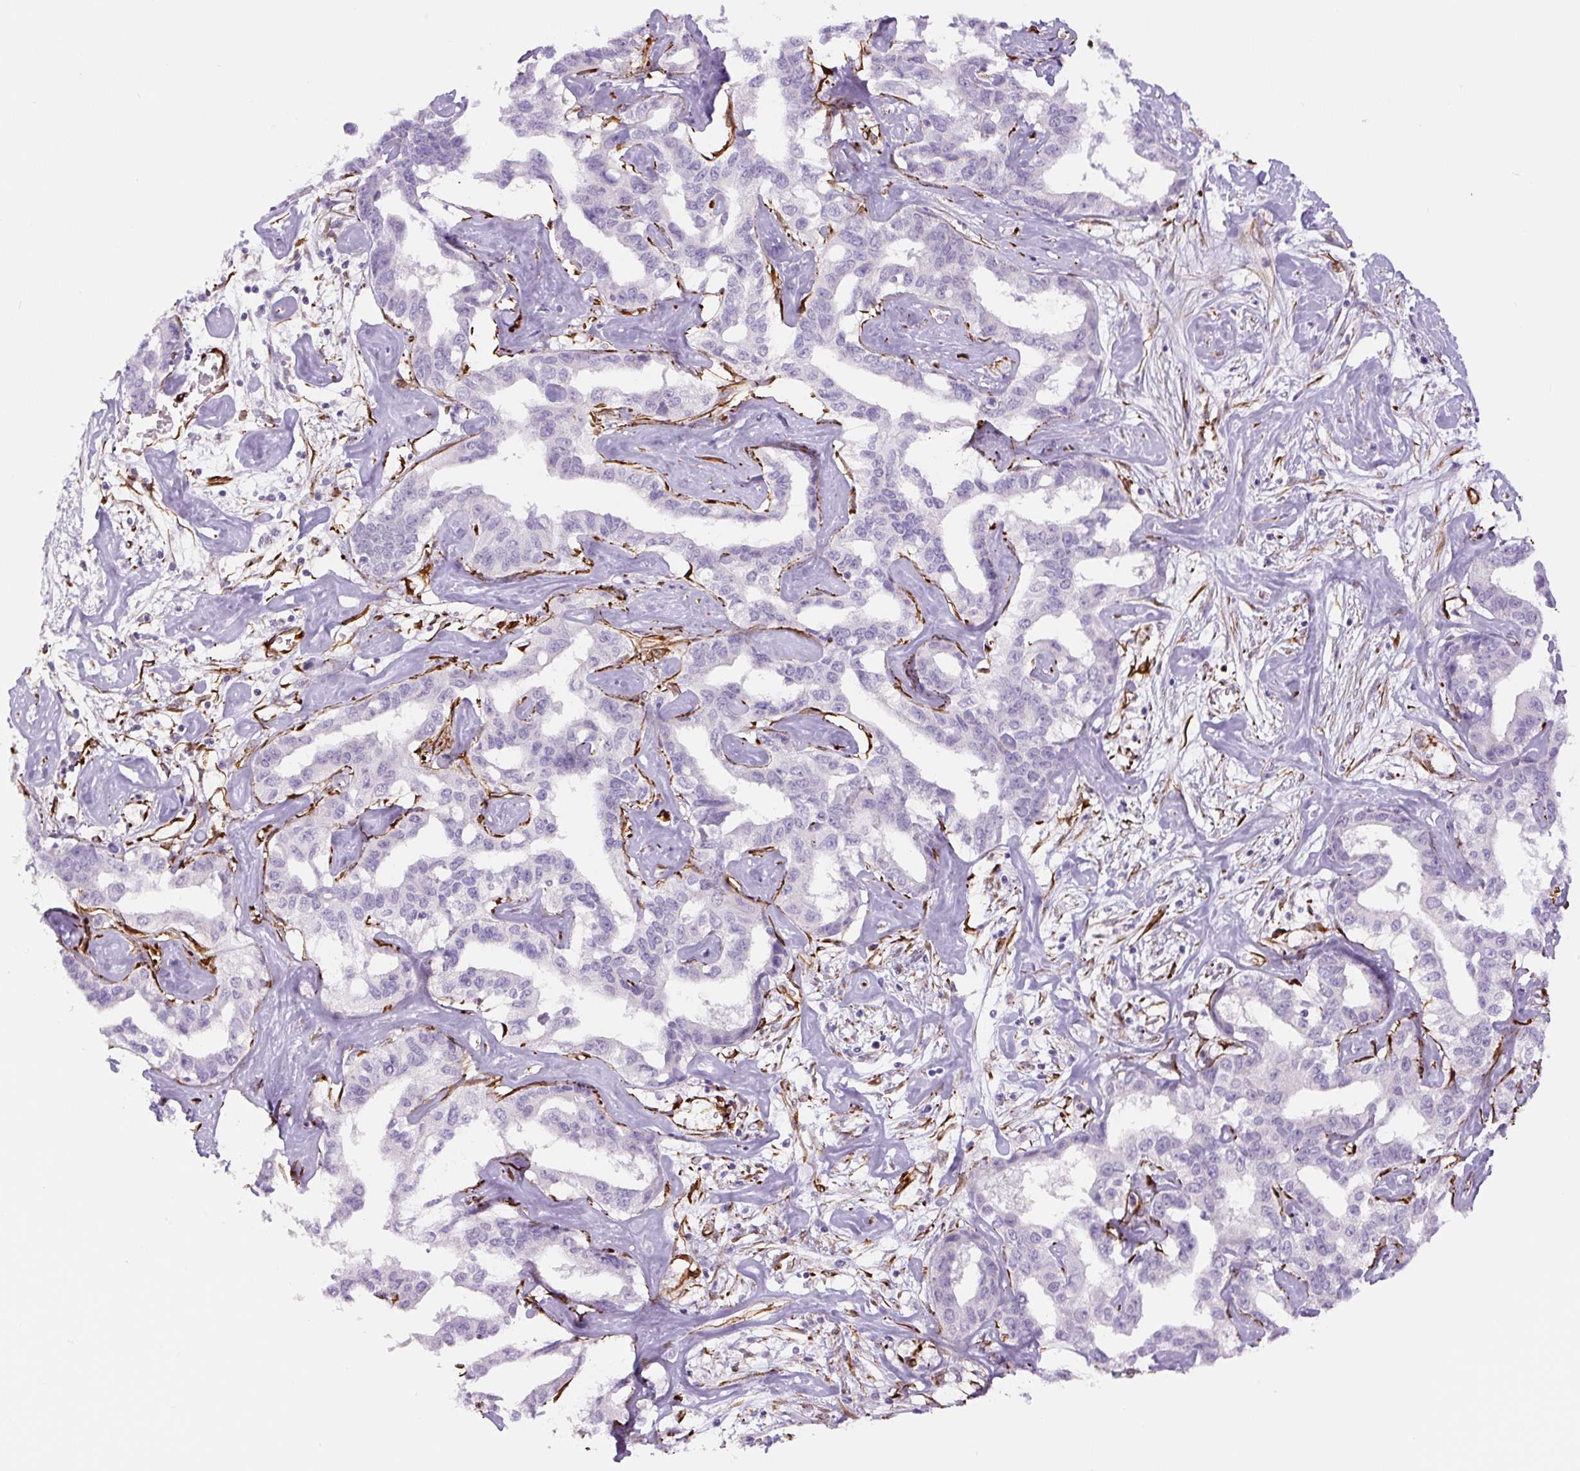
{"staining": {"intensity": "negative", "quantity": "none", "location": "none"}, "tissue": "liver cancer", "cell_type": "Tumor cells", "image_type": "cancer", "snomed": [{"axis": "morphology", "description": "Cholangiocarcinoma"}, {"axis": "topography", "description": "Liver"}], "caption": "Liver cancer (cholangiocarcinoma) stained for a protein using IHC demonstrates no positivity tumor cells.", "gene": "NES", "patient": {"sex": "male", "age": 59}}